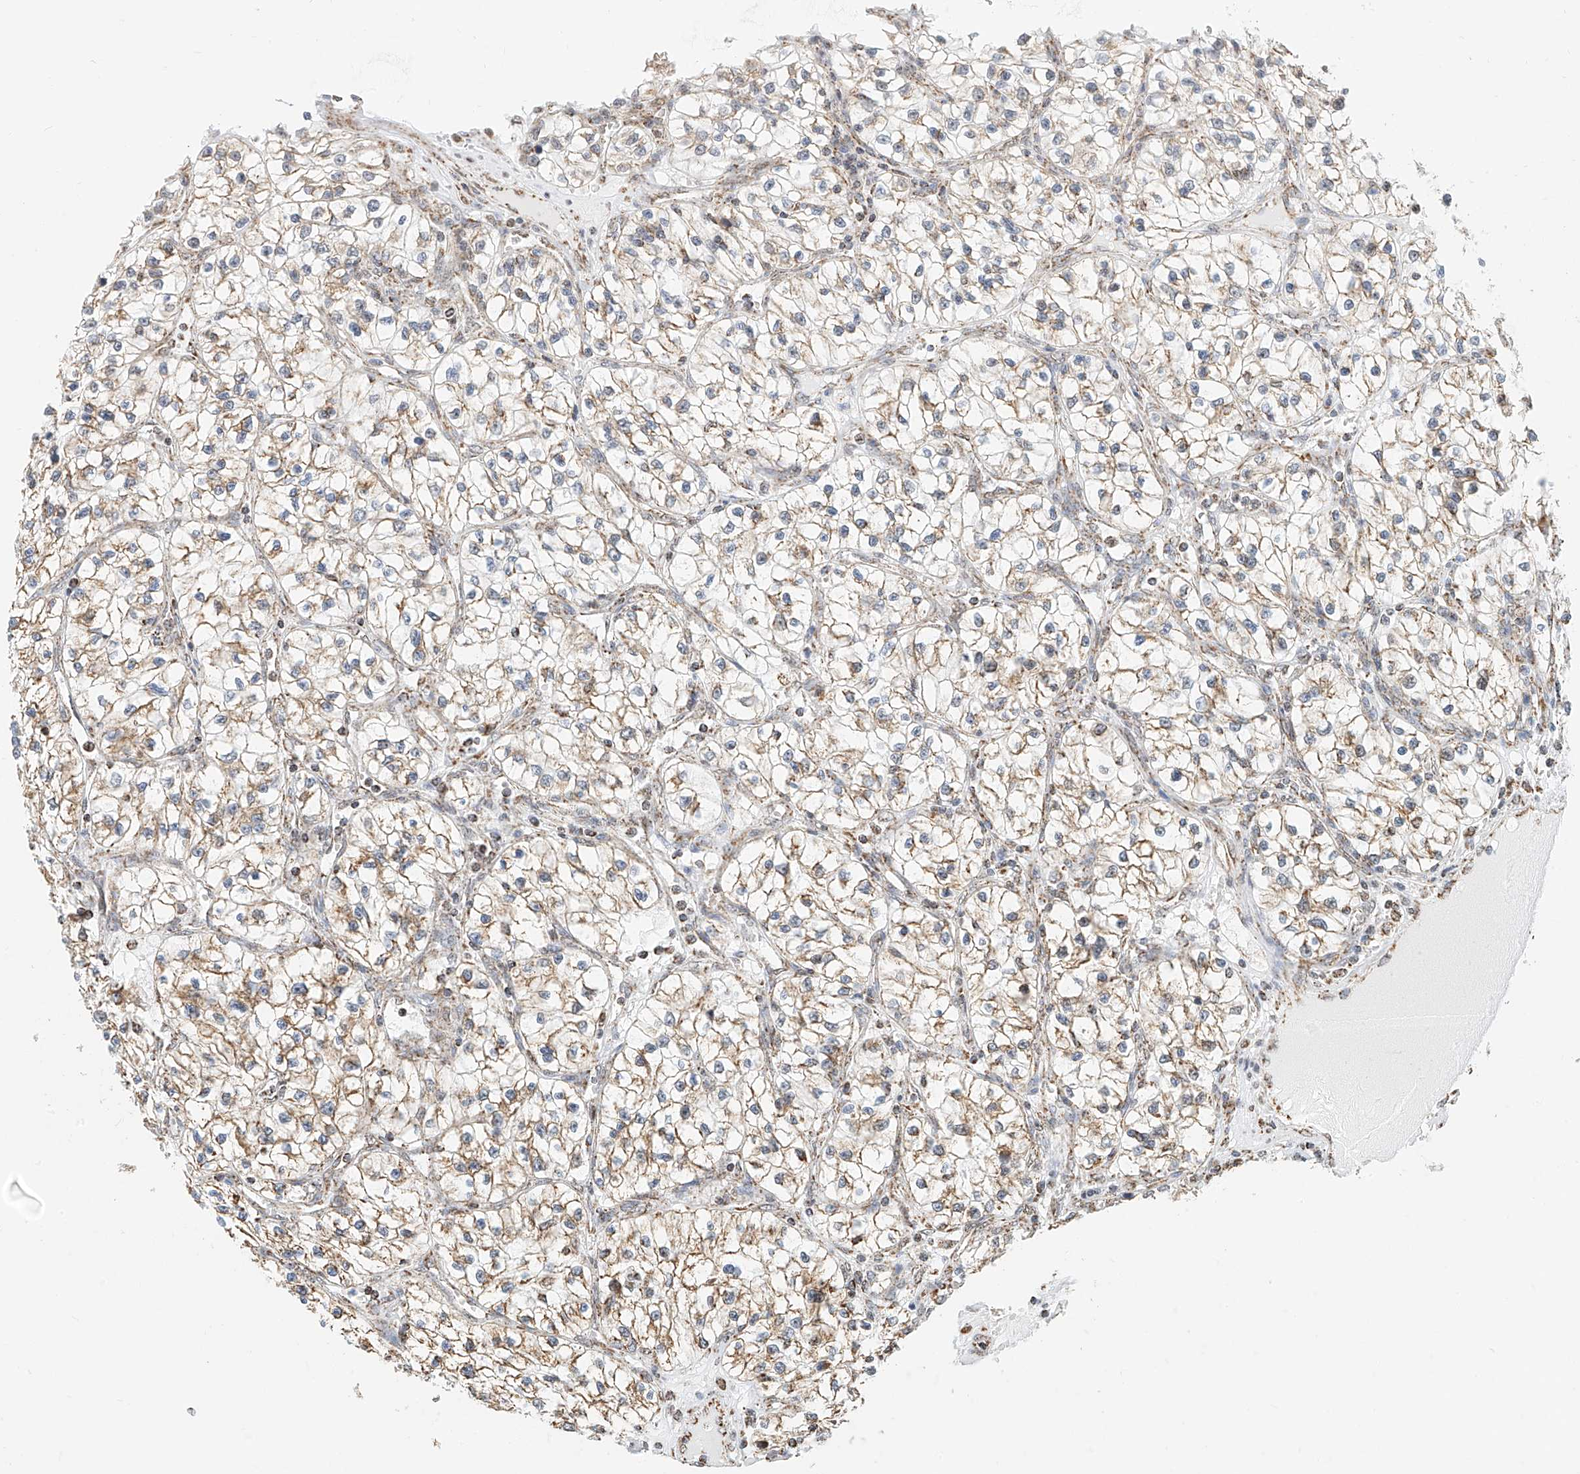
{"staining": {"intensity": "moderate", "quantity": ">75%", "location": "cytoplasmic/membranous"}, "tissue": "renal cancer", "cell_type": "Tumor cells", "image_type": "cancer", "snomed": [{"axis": "morphology", "description": "Adenocarcinoma, NOS"}, {"axis": "topography", "description": "Kidney"}], "caption": "Immunohistochemical staining of renal adenocarcinoma displays moderate cytoplasmic/membranous protein staining in approximately >75% of tumor cells.", "gene": "NALCN", "patient": {"sex": "female", "age": 57}}